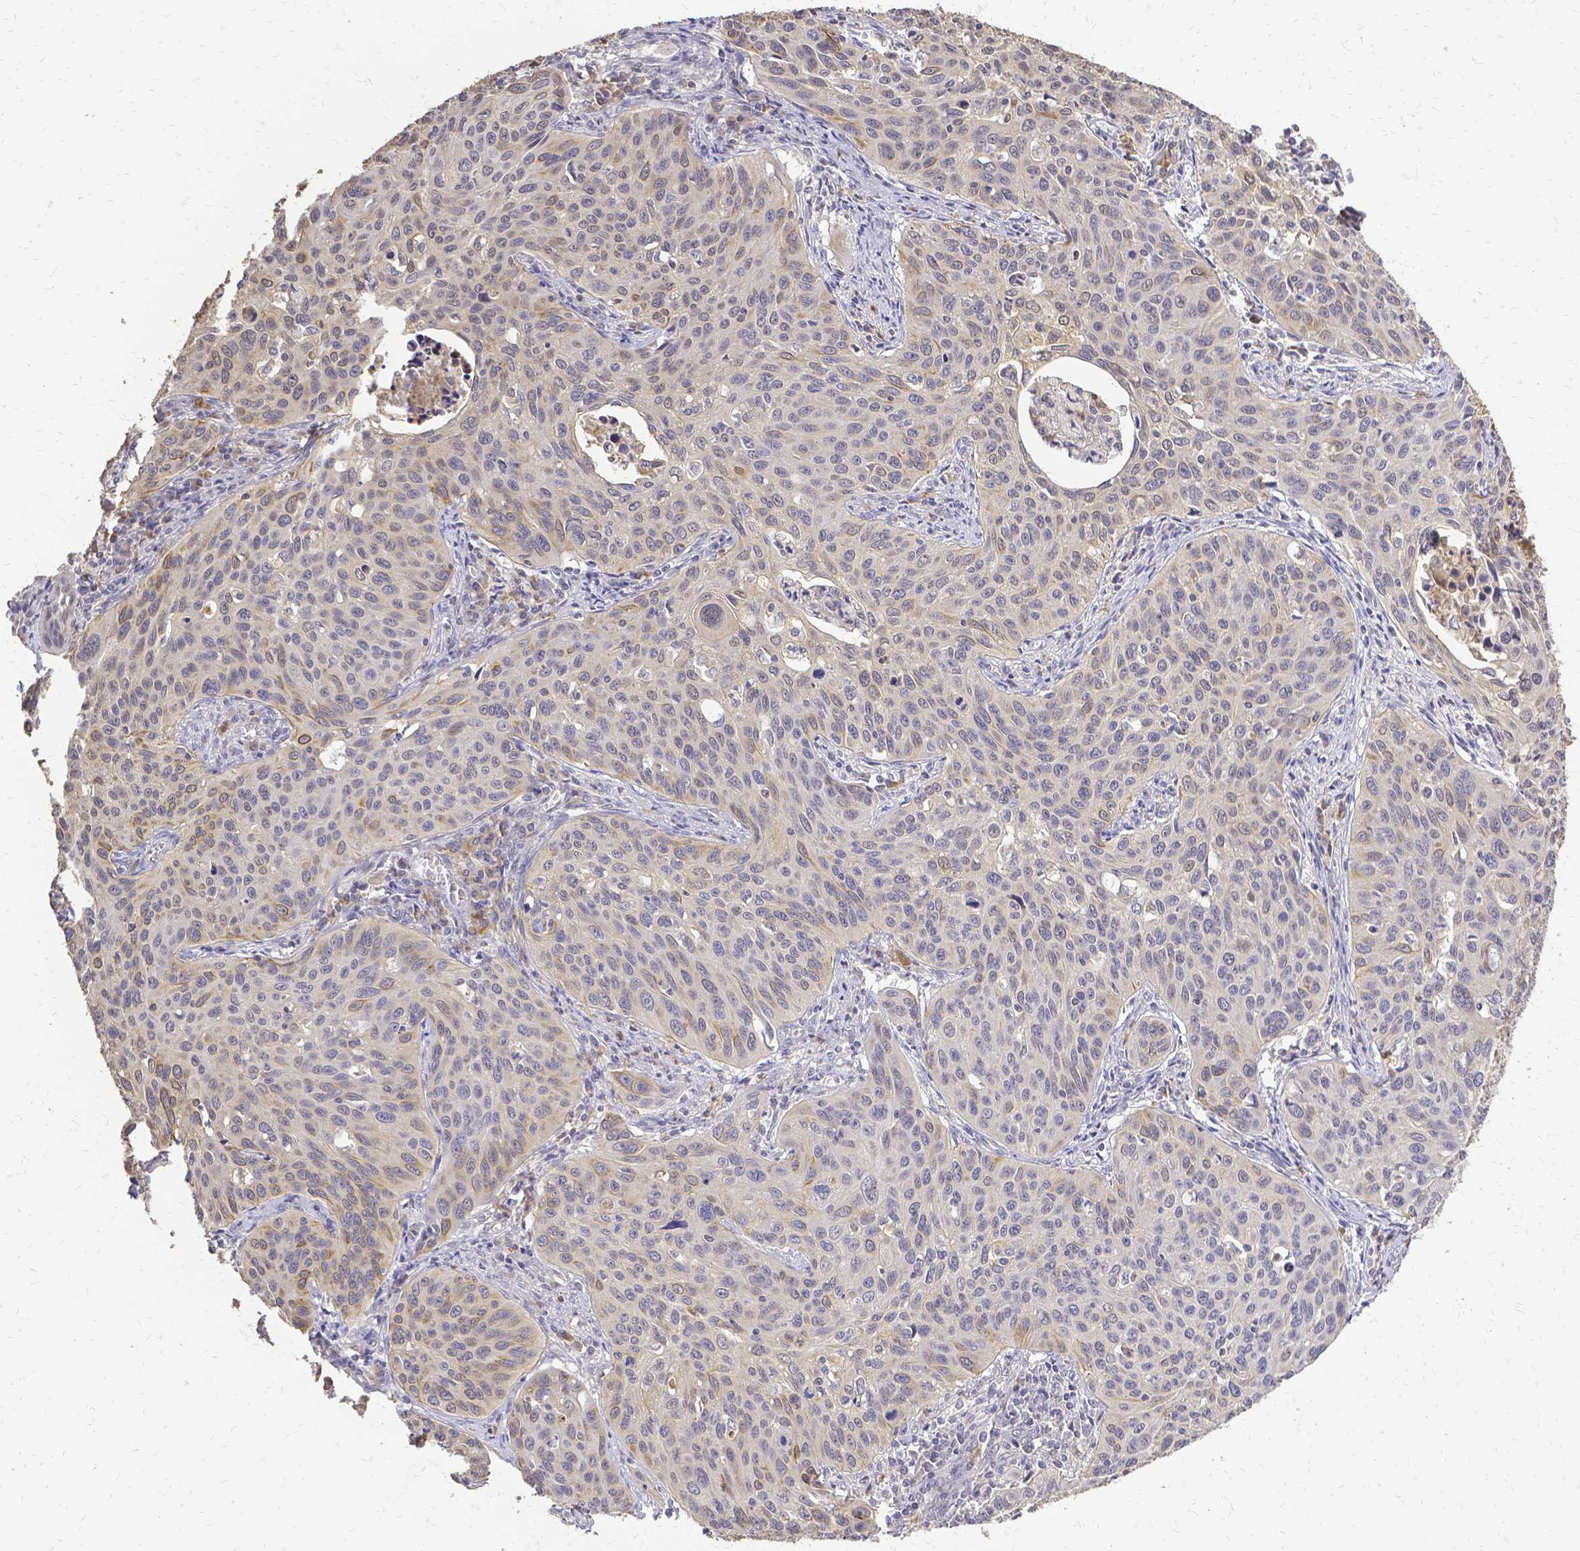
{"staining": {"intensity": "weak", "quantity": "<25%", "location": "cytoplasmic/membranous"}, "tissue": "cervical cancer", "cell_type": "Tumor cells", "image_type": "cancer", "snomed": [{"axis": "morphology", "description": "Squamous cell carcinoma, NOS"}, {"axis": "topography", "description": "Cervix"}], "caption": "Photomicrograph shows no significant protein staining in tumor cells of cervical cancer.", "gene": "CIB1", "patient": {"sex": "female", "age": 31}}